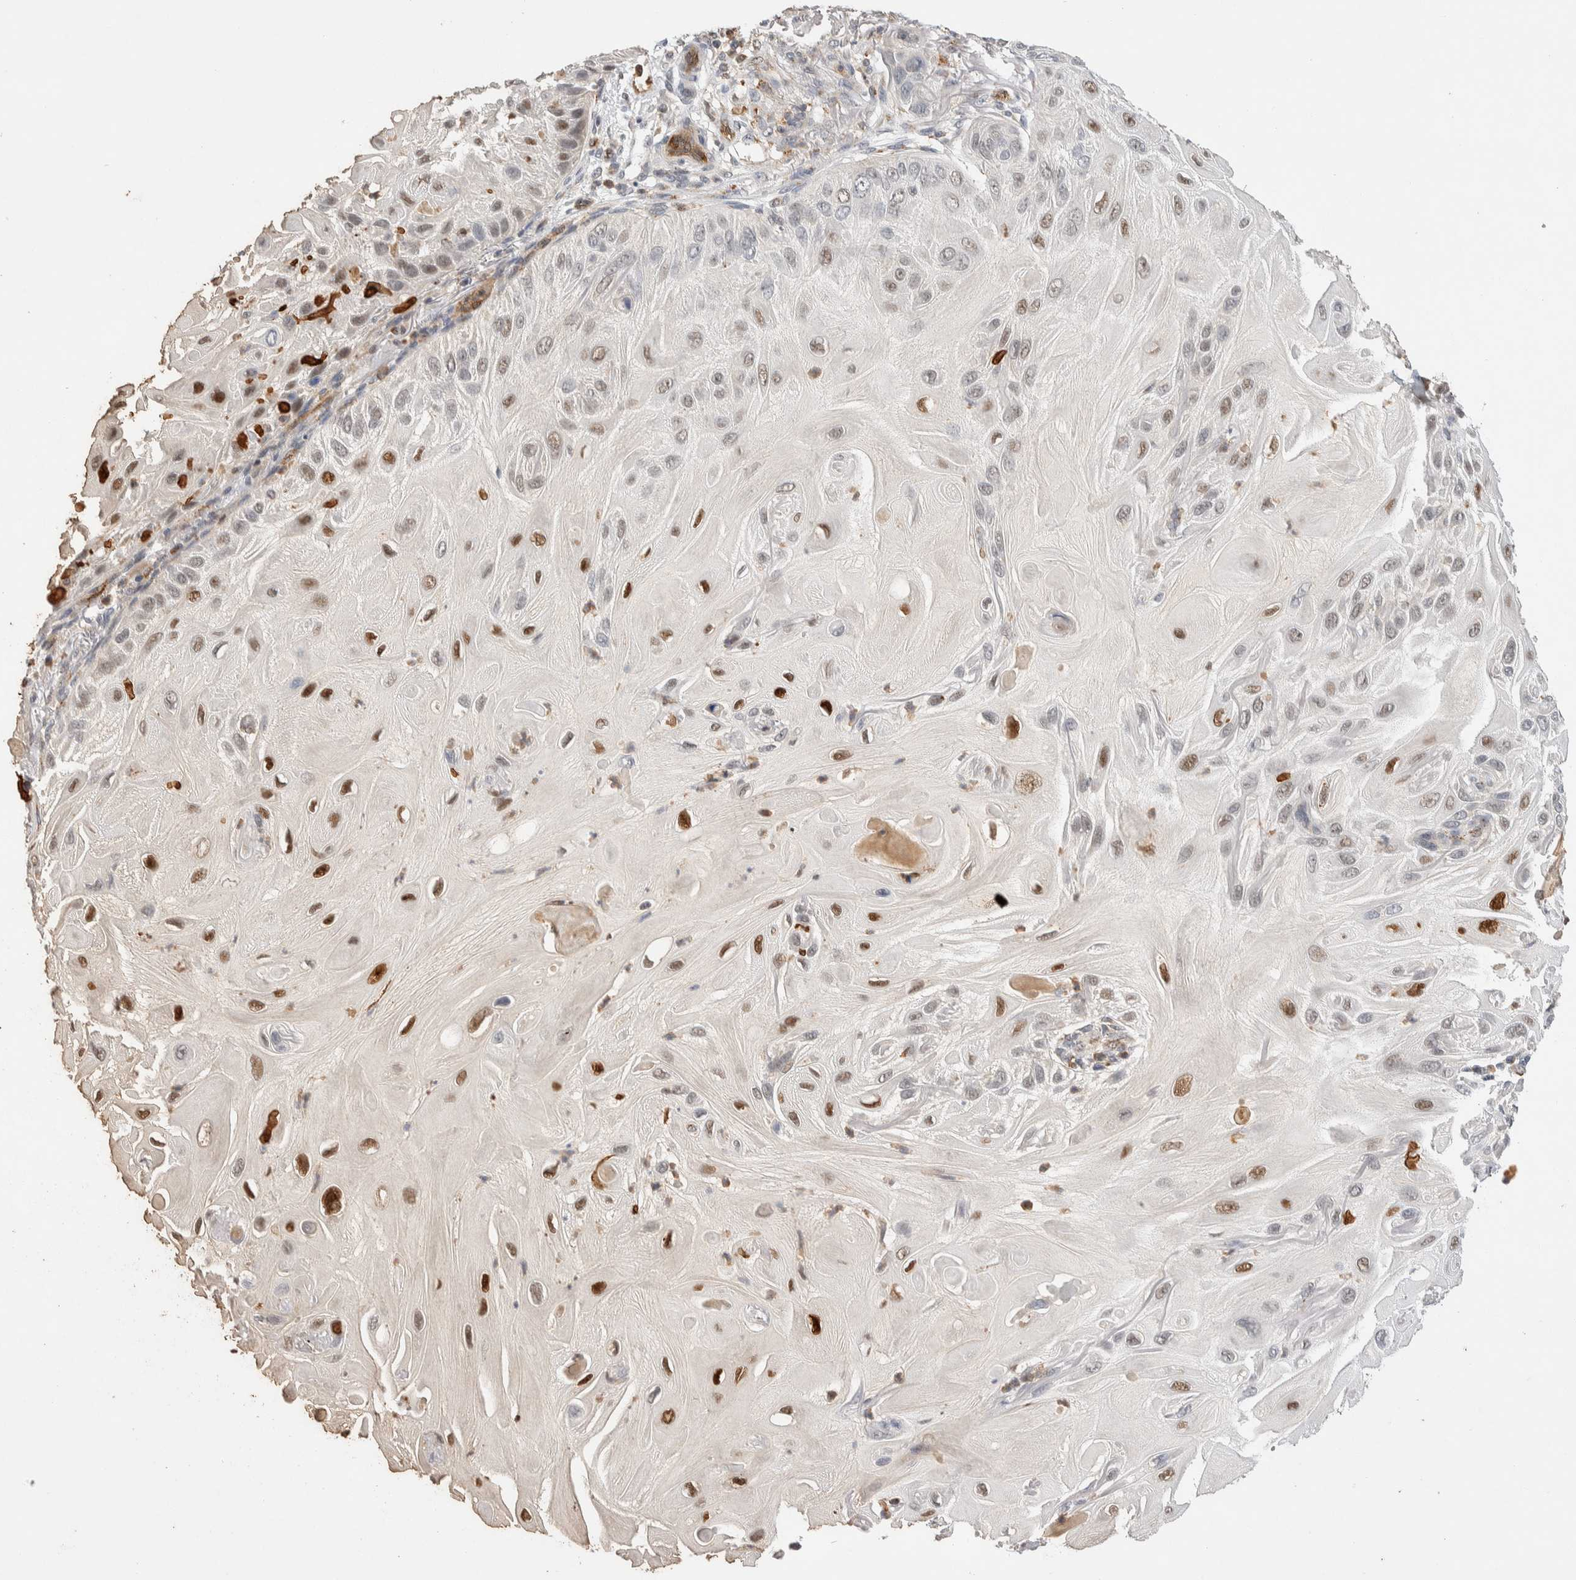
{"staining": {"intensity": "strong", "quantity": "25%-75%", "location": "nuclear"}, "tissue": "skin cancer", "cell_type": "Tumor cells", "image_type": "cancer", "snomed": [{"axis": "morphology", "description": "Squamous cell carcinoma, NOS"}, {"axis": "topography", "description": "Skin"}], "caption": "Protein positivity by IHC shows strong nuclear expression in about 25%-75% of tumor cells in squamous cell carcinoma (skin). The staining was performed using DAB to visualize the protein expression in brown, while the nuclei were stained in blue with hematoxylin (Magnification: 20x).", "gene": "NSMAF", "patient": {"sex": "female", "age": 77}}